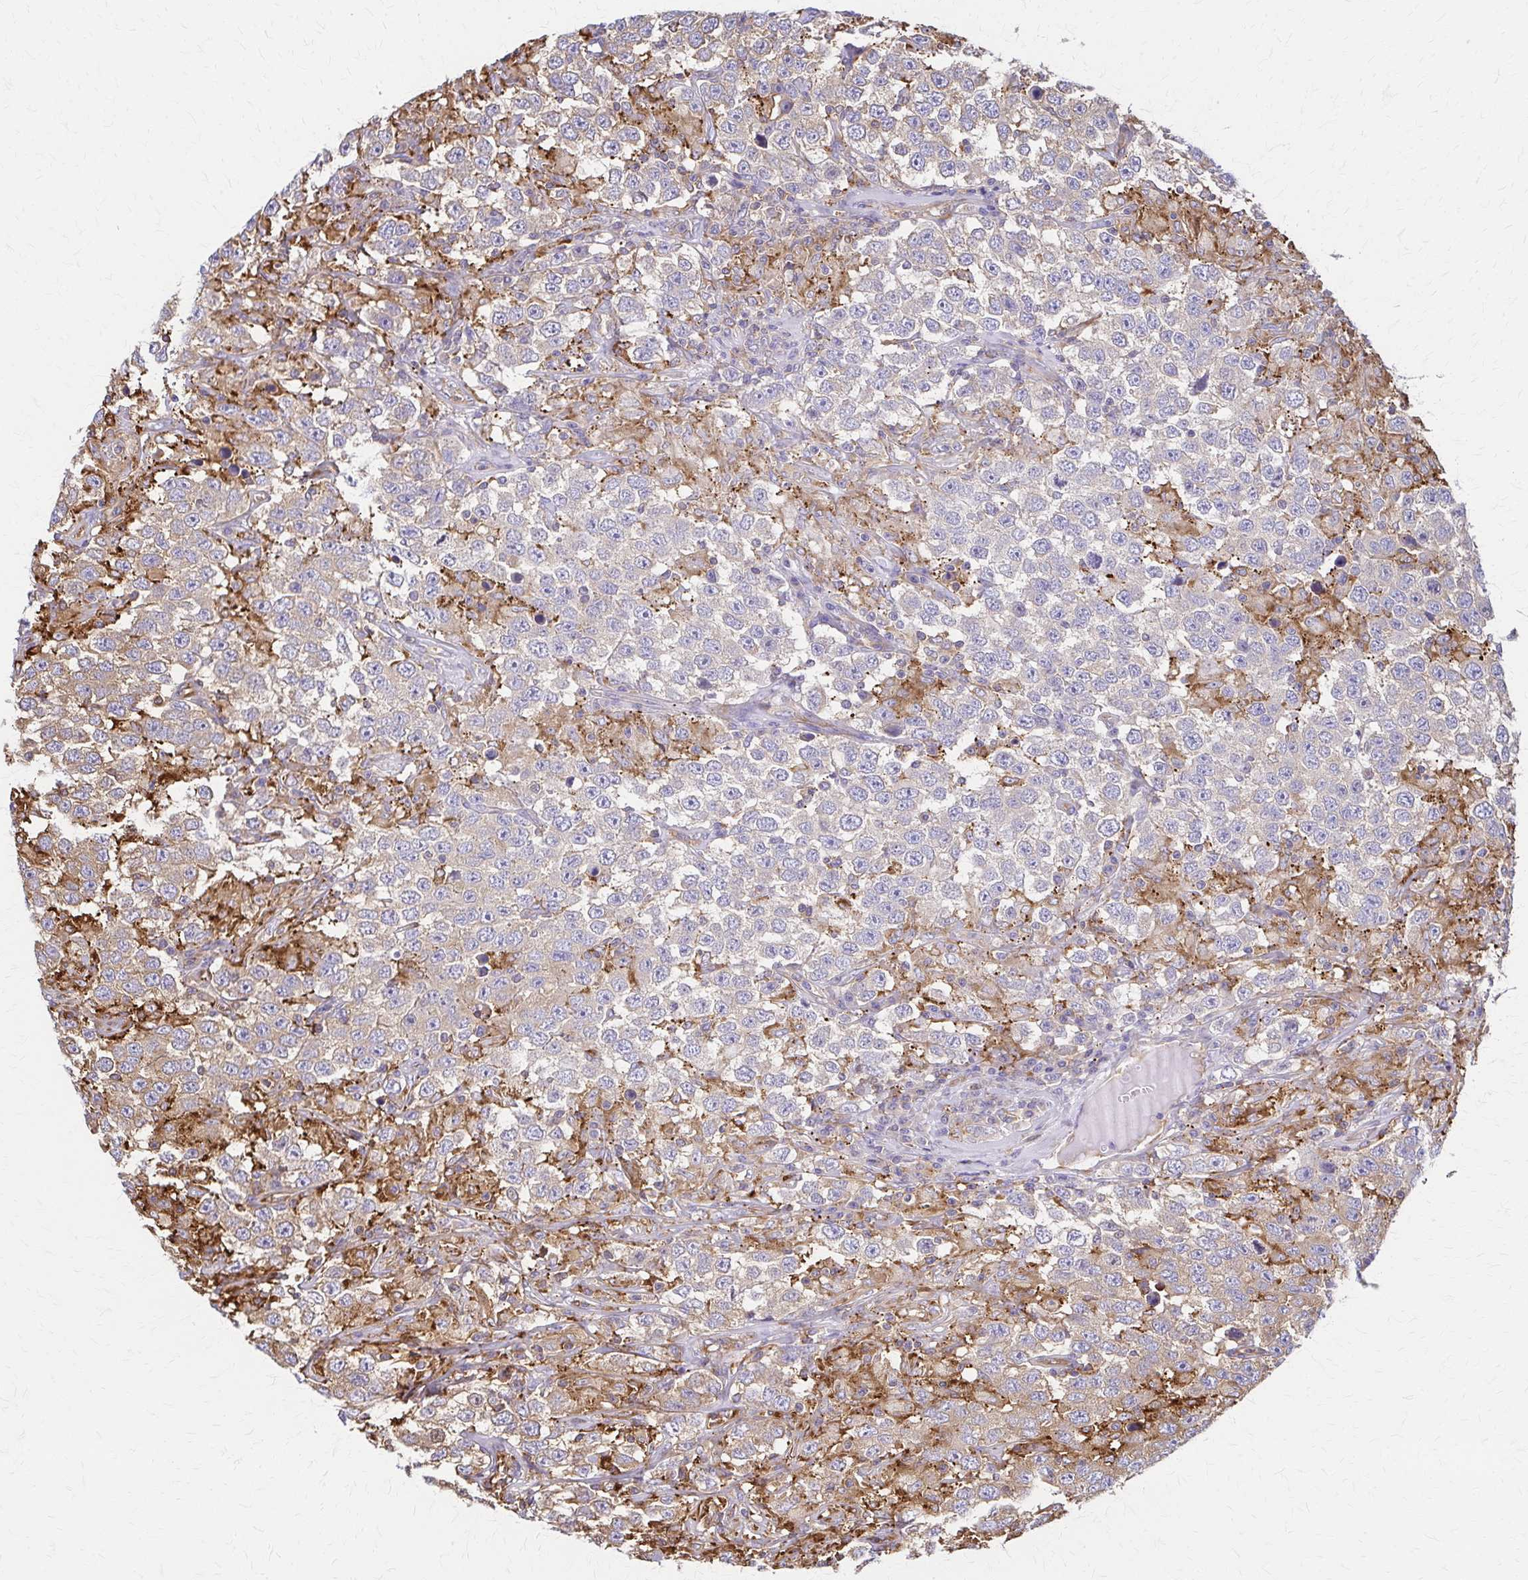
{"staining": {"intensity": "moderate", "quantity": "<25%", "location": "cytoplasmic/membranous"}, "tissue": "testis cancer", "cell_type": "Tumor cells", "image_type": "cancer", "snomed": [{"axis": "morphology", "description": "Seminoma, NOS"}, {"axis": "topography", "description": "Testis"}], "caption": "IHC micrograph of neoplastic tissue: human seminoma (testis) stained using immunohistochemistry (IHC) exhibits low levels of moderate protein expression localized specifically in the cytoplasmic/membranous of tumor cells, appearing as a cytoplasmic/membranous brown color.", "gene": "WASF2", "patient": {"sex": "male", "age": 41}}